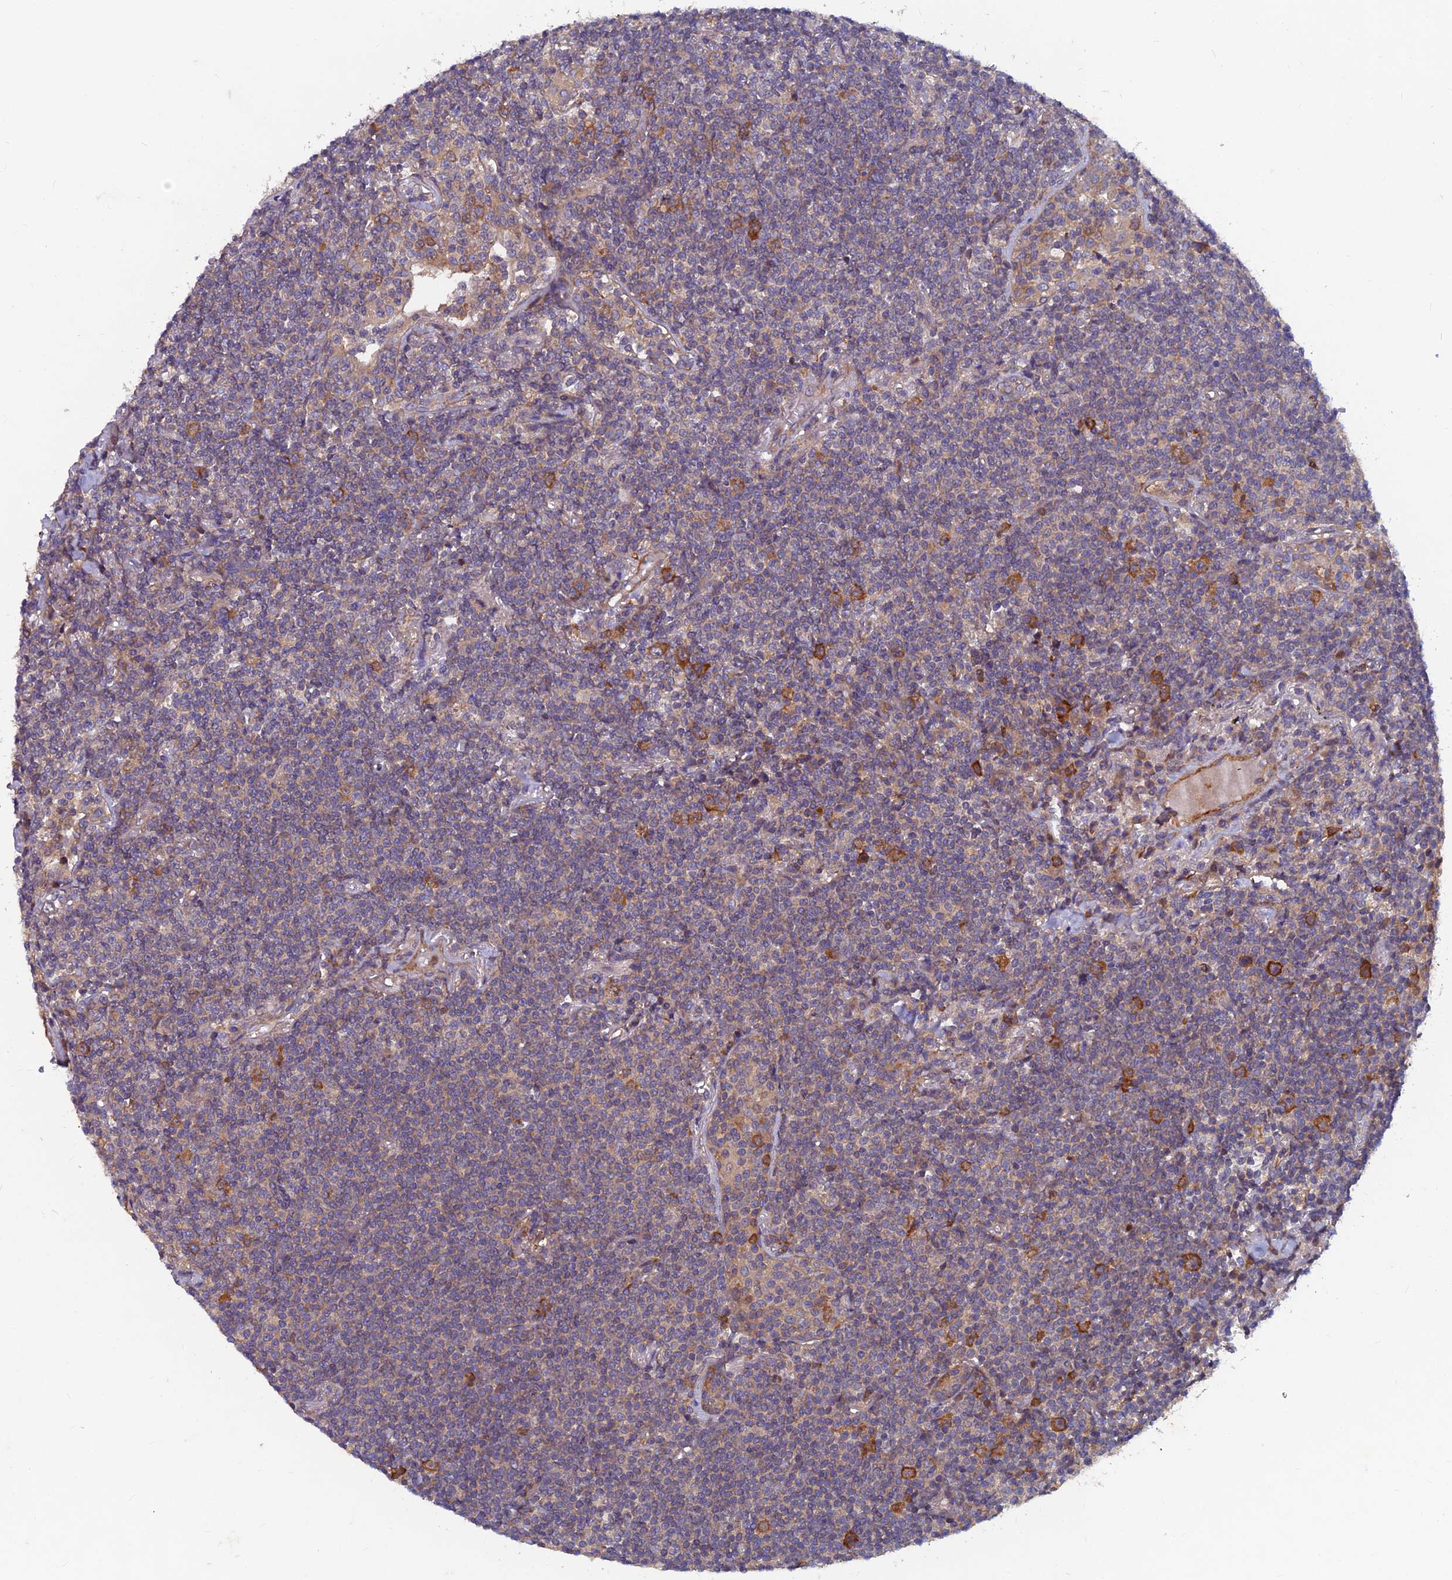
{"staining": {"intensity": "strong", "quantity": "<25%", "location": "cytoplasmic/membranous"}, "tissue": "lymphoma", "cell_type": "Tumor cells", "image_type": "cancer", "snomed": [{"axis": "morphology", "description": "Malignant lymphoma, non-Hodgkin's type, Low grade"}, {"axis": "topography", "description": "Lung"}], "caption": "DAB immunohistochemical staining of human lymphoma exhibits strong cytoplasmic/membranous protein positivity in about <25% of tumor cells.", "gene": "NCAPG", "patient": {"sex": "female", "age": 71}}